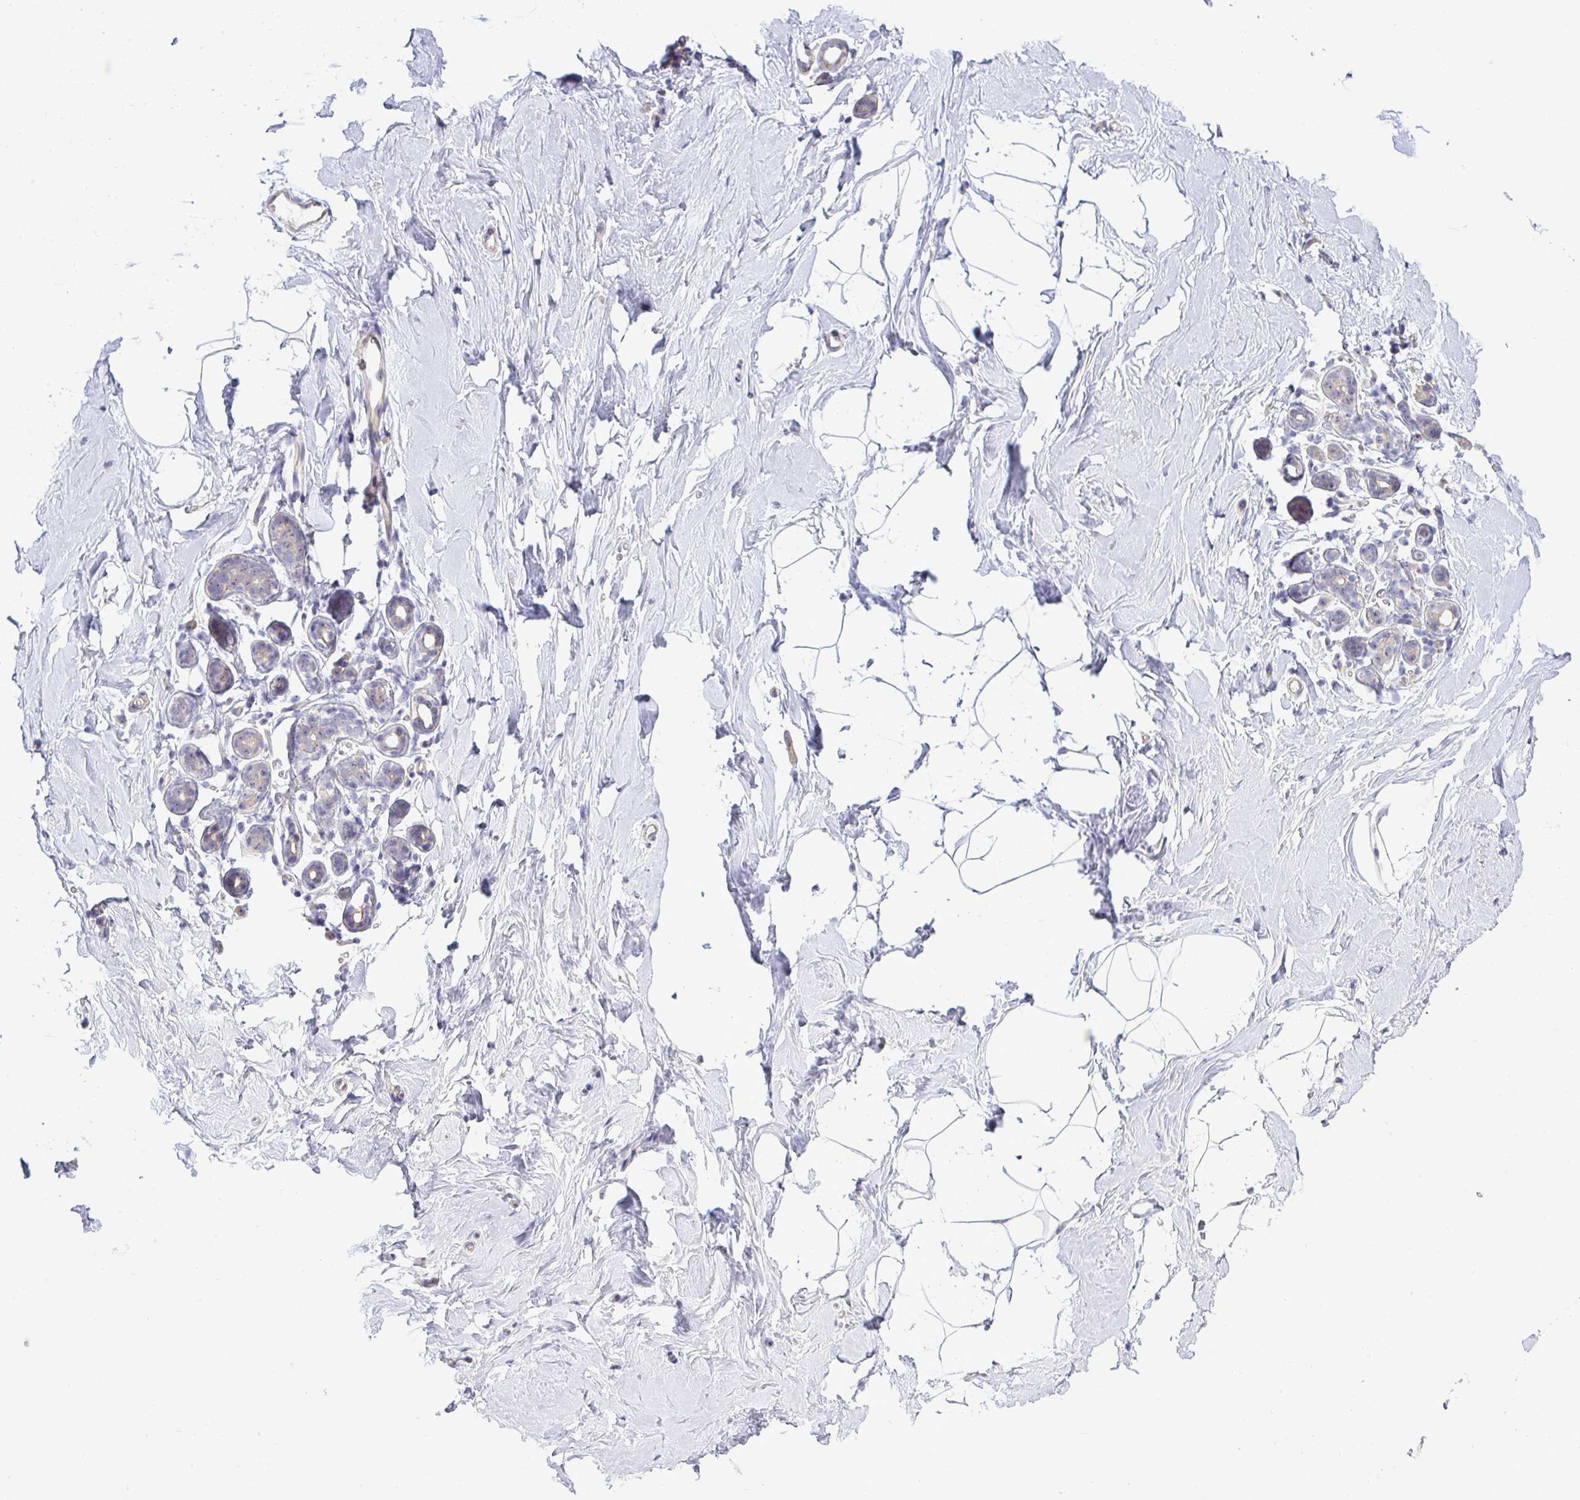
{"staining": {"intensity": "negative", "quantity": "none", "location": "none"}, "tissue": "breast", "cell_type": "Adipocytes", "image_type": "normal", "snomed": [{"axis": "morphology", "description": "Normal tissue, NOS"}, {"axis": "topography", "description": "Breast"}], "caption": "An immunohistochemistry photomicrograph of unremarkable breast is shown. There is no staining in adipocytes of breast.", "gene": "NT5C1A", "patient": {"sex": "female", "age": 32}}